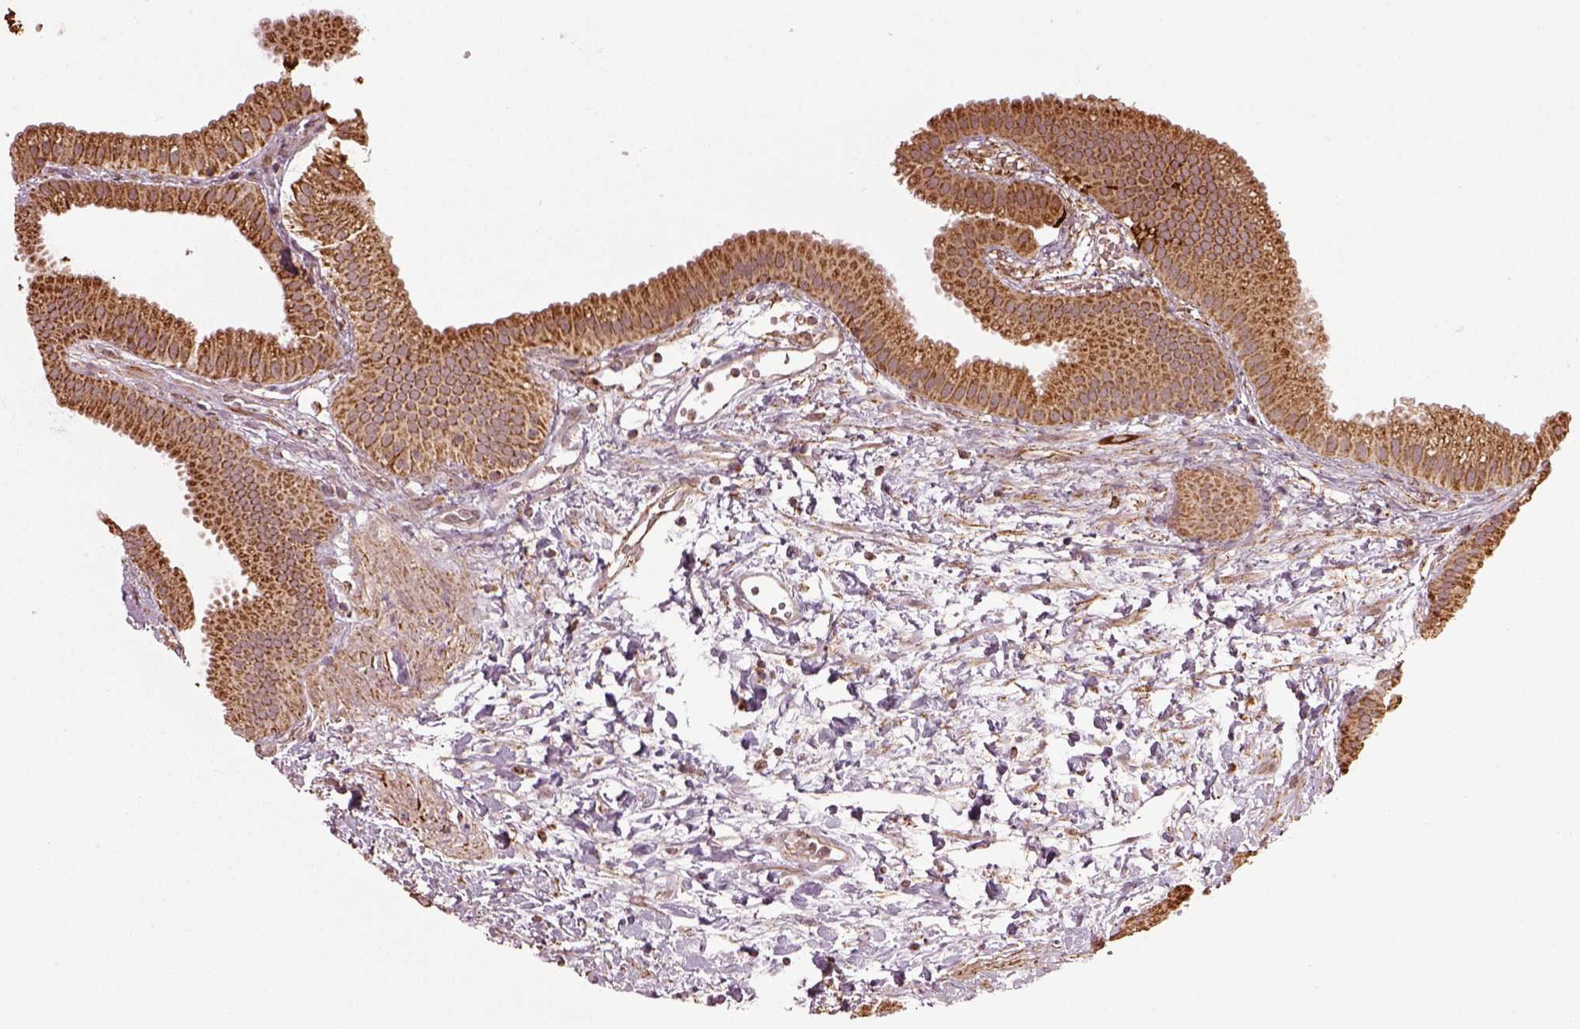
{"staining": {"intensity": "strong", "quantity": ">75%", "location": "cytoplasmic/membranous"}, "tissue": "gallbladder", "cell_type": "Glandular cells", "image_type": "normal", "snomed": [{"axis": "morphology", "description": "Normal tissue, NOS"}, {"axis": "topography", "description": "Gallbladder"}], "caption": "This is an image of IHC staining of benign gallbladder, which shows strong expression in the cytoplasmic/membranous of glandular cells.", "gene": "SEL1L3", "patient": {"sex": "female", "age": 63}}